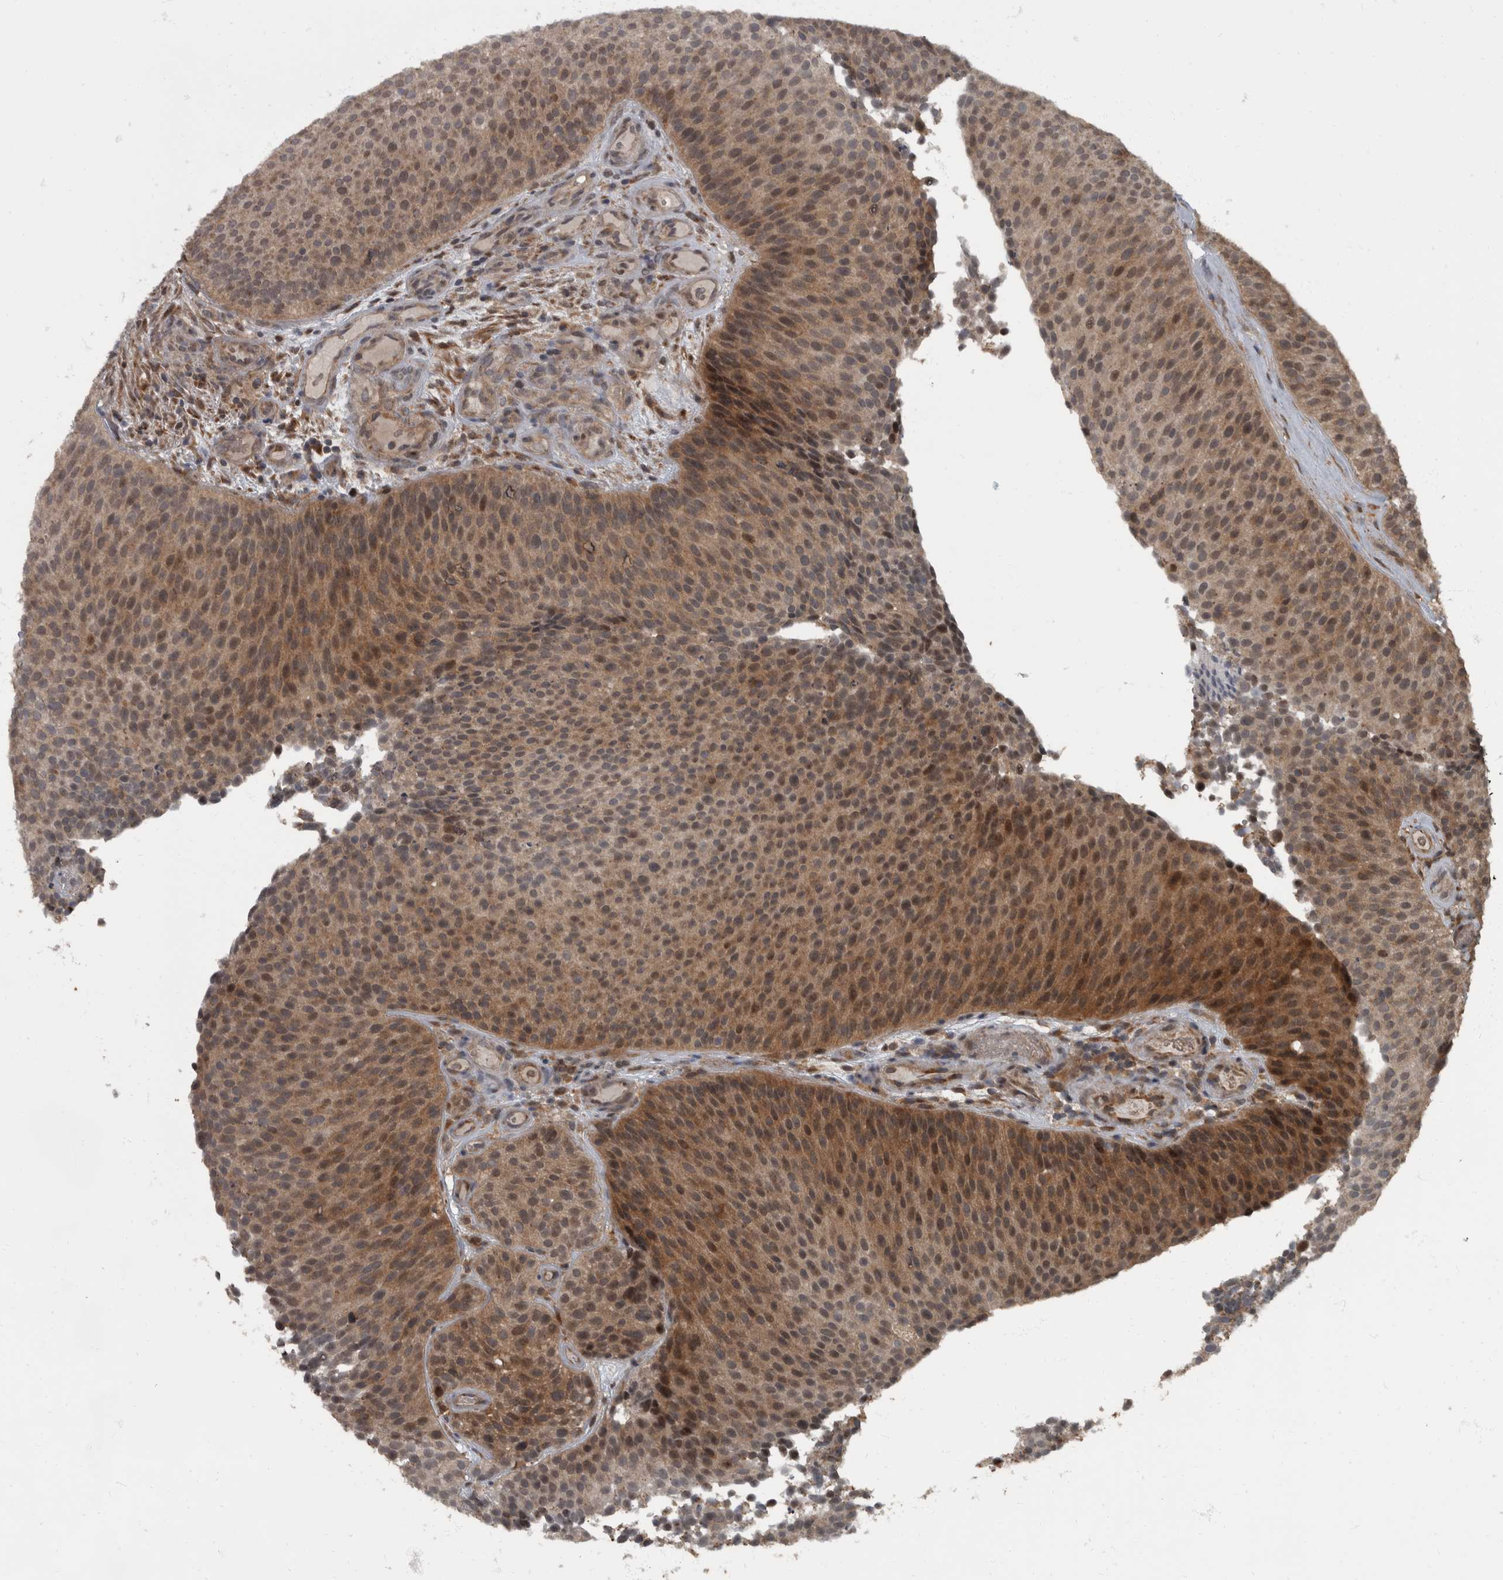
{"staining": {"intensity": "moderate", "quantity": ">75%", "location": "cytoplasmic/membranous,nuclear"}, "tissue": "urothelial cancer", "cell_type": "Tumor cells", "image_type": "cancer", "snomed": [{"axis": "morphology", "description": "Urothelial carcinoma, Low grade"}, {"axis": "topography", "description": "Urinary bladder"}], "caption": "Immunohistochemistry (DAB (3,3'-diaminobenzidine)) staining of low-grade urothelial carcinoma reveals moderate cytoplasmic/membranous and nuclear protein positivity in approximately >75% of tumor cells. (IHC, brightfield microscopy, high magnification).", "gene": "RABGGTB", "patient": {"sex": "male", "age": 86}}